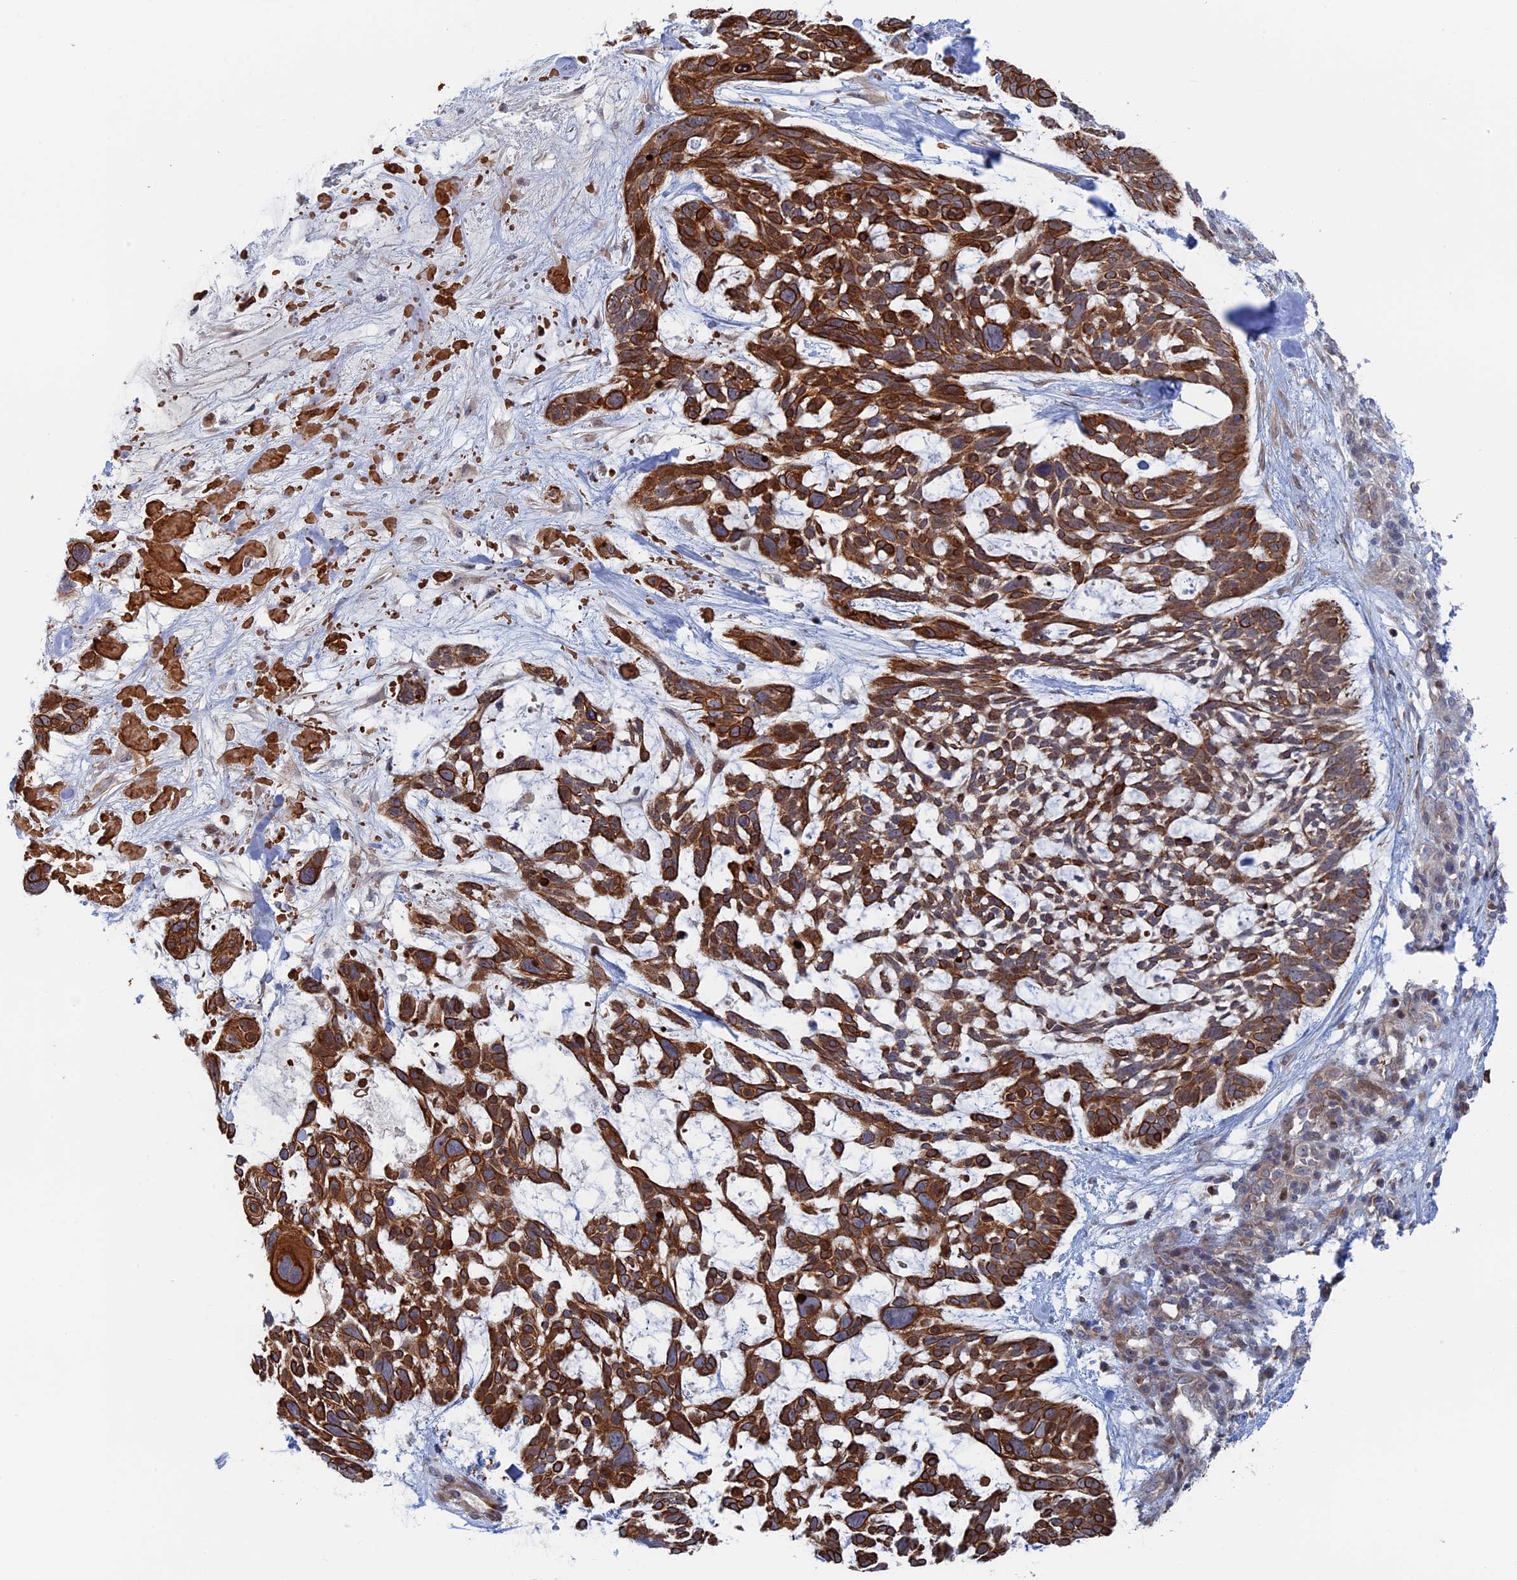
{"staining": {"intensity": "strong", "quantity": ">75%", "location": "cytoplasmic/membranous"}, "tissue": "skin cancer", "cell_type": "Tumor cells", "image_type": "cancer", "snomed": [{"axis": "morphology", "description": "Basal cell carcinoma"}, {"axis": "topography", "description": "Skin"}], "caption": "Skin cancer stained with a protein marker shows strong staining in tumor cells.", "gene": "IL7", "patient": {"sex": "male", "age": 88}}